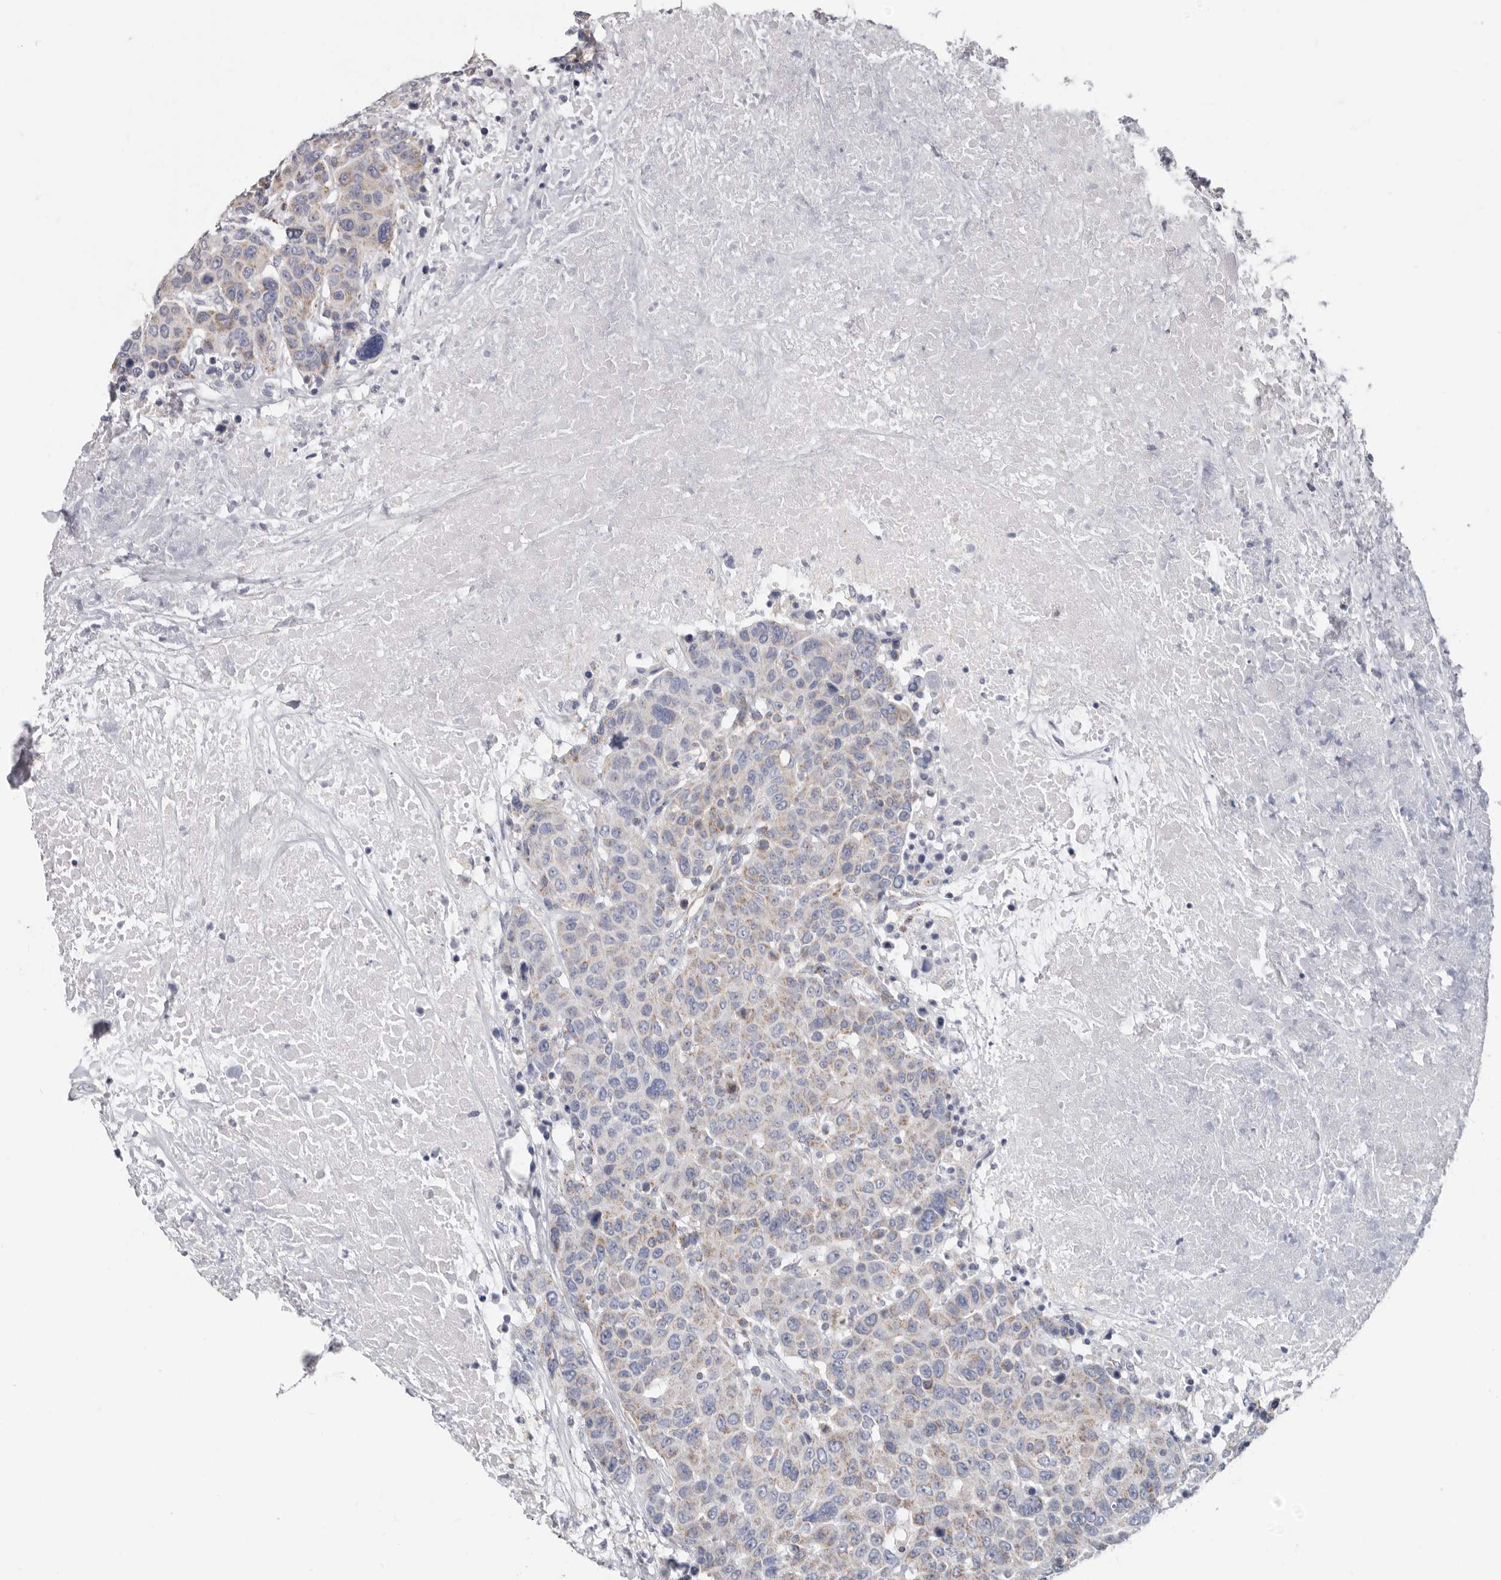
{"staining": {"intensity": "moderate", "quantity": "<25%", "location": "cytoplasmic/membranous"}, "tissue": "breast cancer", "cell_type": "Tumor cells", "image_type": "cancer", "snomed": [{"axis": "morphology", "description": "Duct carcinoma"}, {"axis": "topography", "description": "Breast"}], "caption": "This micrograph displays breast cancer (invasive ductal carcinoma) stained with immunohistochemistry to label a protein in brown. The cytoplasmic/membranous of tumor cells show moderate positivity for the protein. Nuclei are counter-stained blue.", "gene": "RSPO2", "patient": {"sex": "female", "age": 37}}